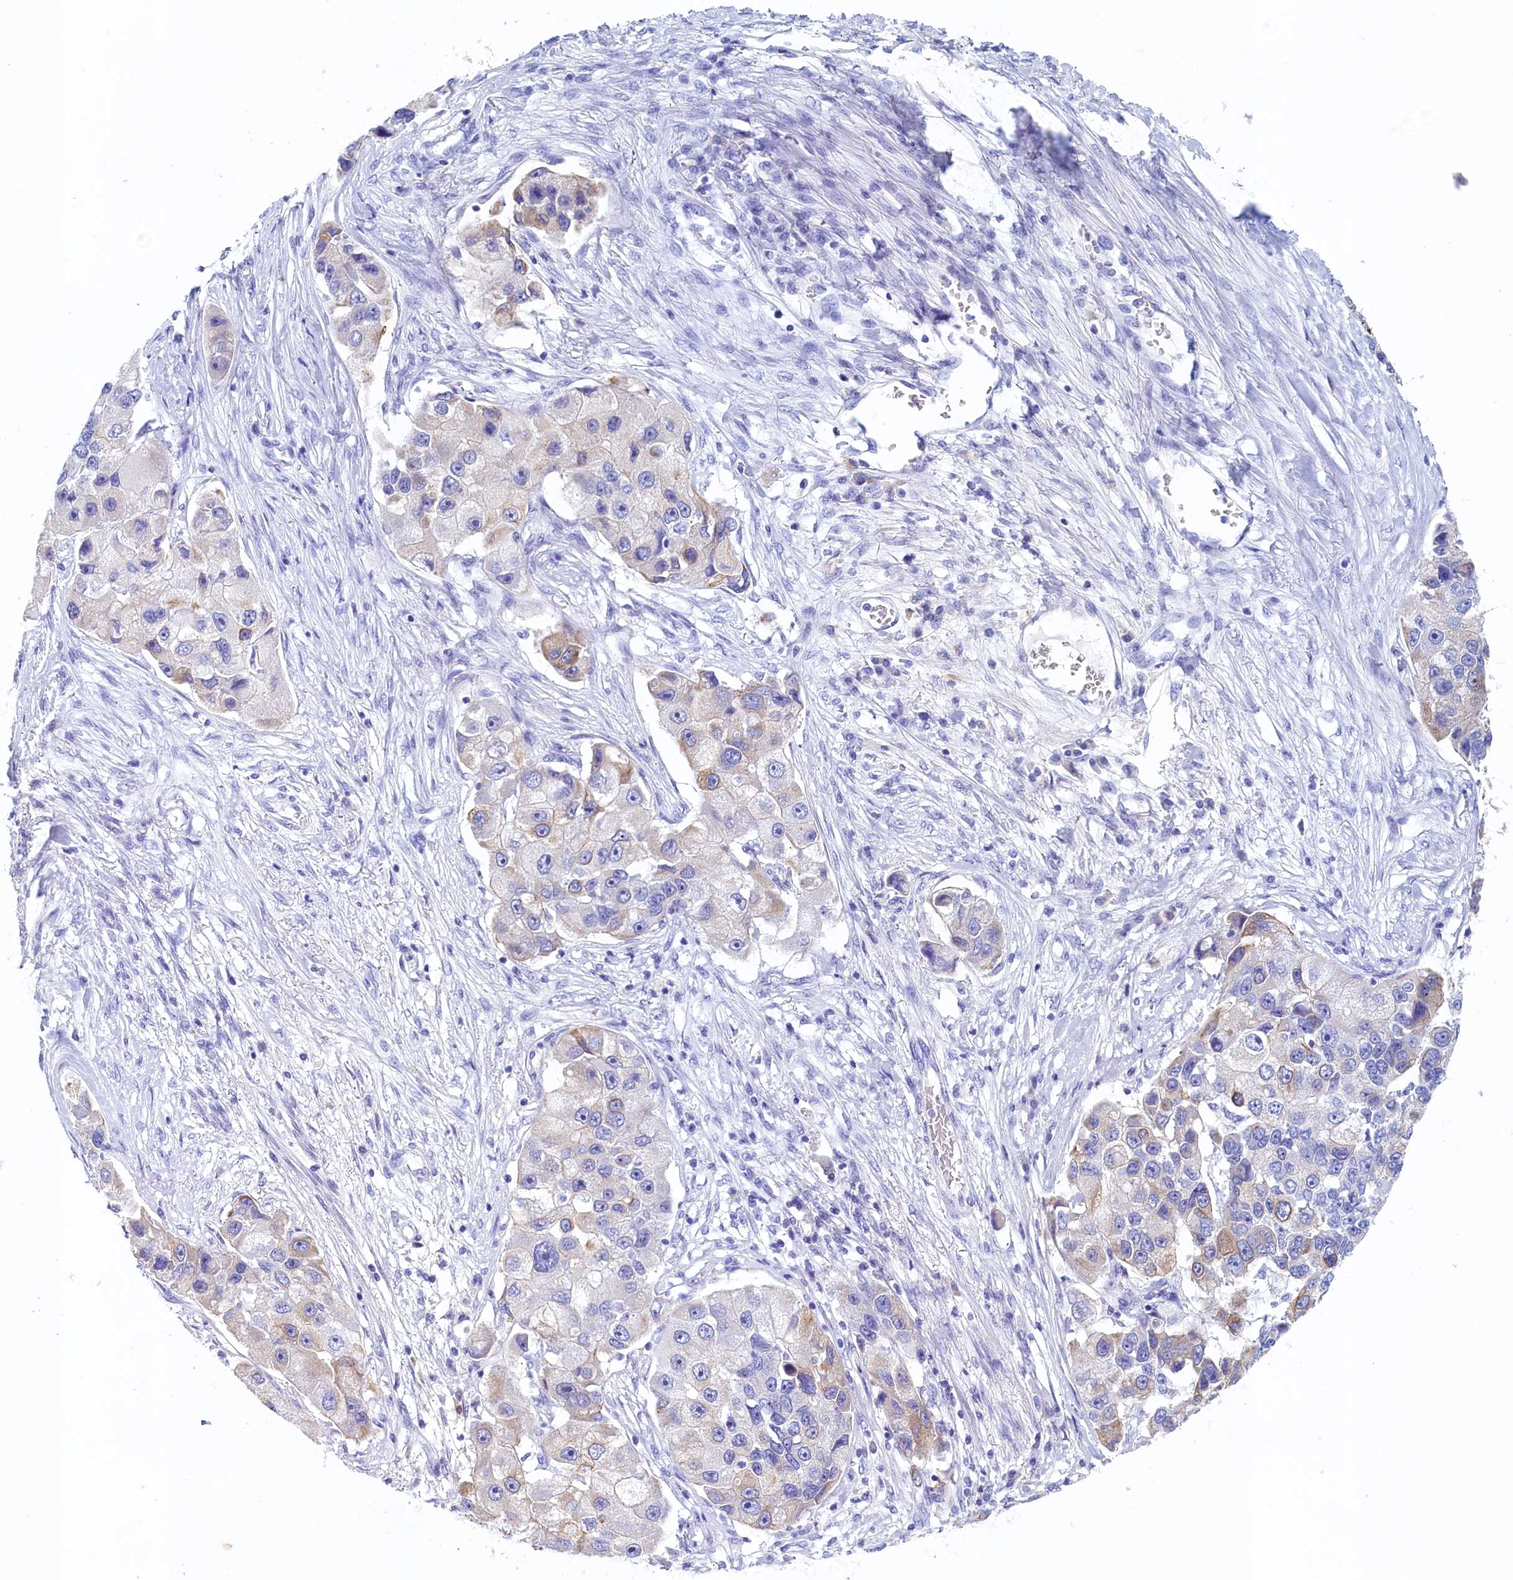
{"staining": {"intensity": "weak", "quantity": "<25%", "location": "cytoplasmic/membranous"}, "tissue": "lung cancer", "cell_type": "Tumor cells", "image_type": "cancer", "snomed": [{"axis": "morphology", "description": "Adenocarcinoma, NOS"}, {"axis": "topography", "description": "Lung"}], "caption": "Tumor cells show no significant expression in adenocarcinoma (lung).", "gene": "GUCA1C", "patient": {"sex": "female", "age": 54}}